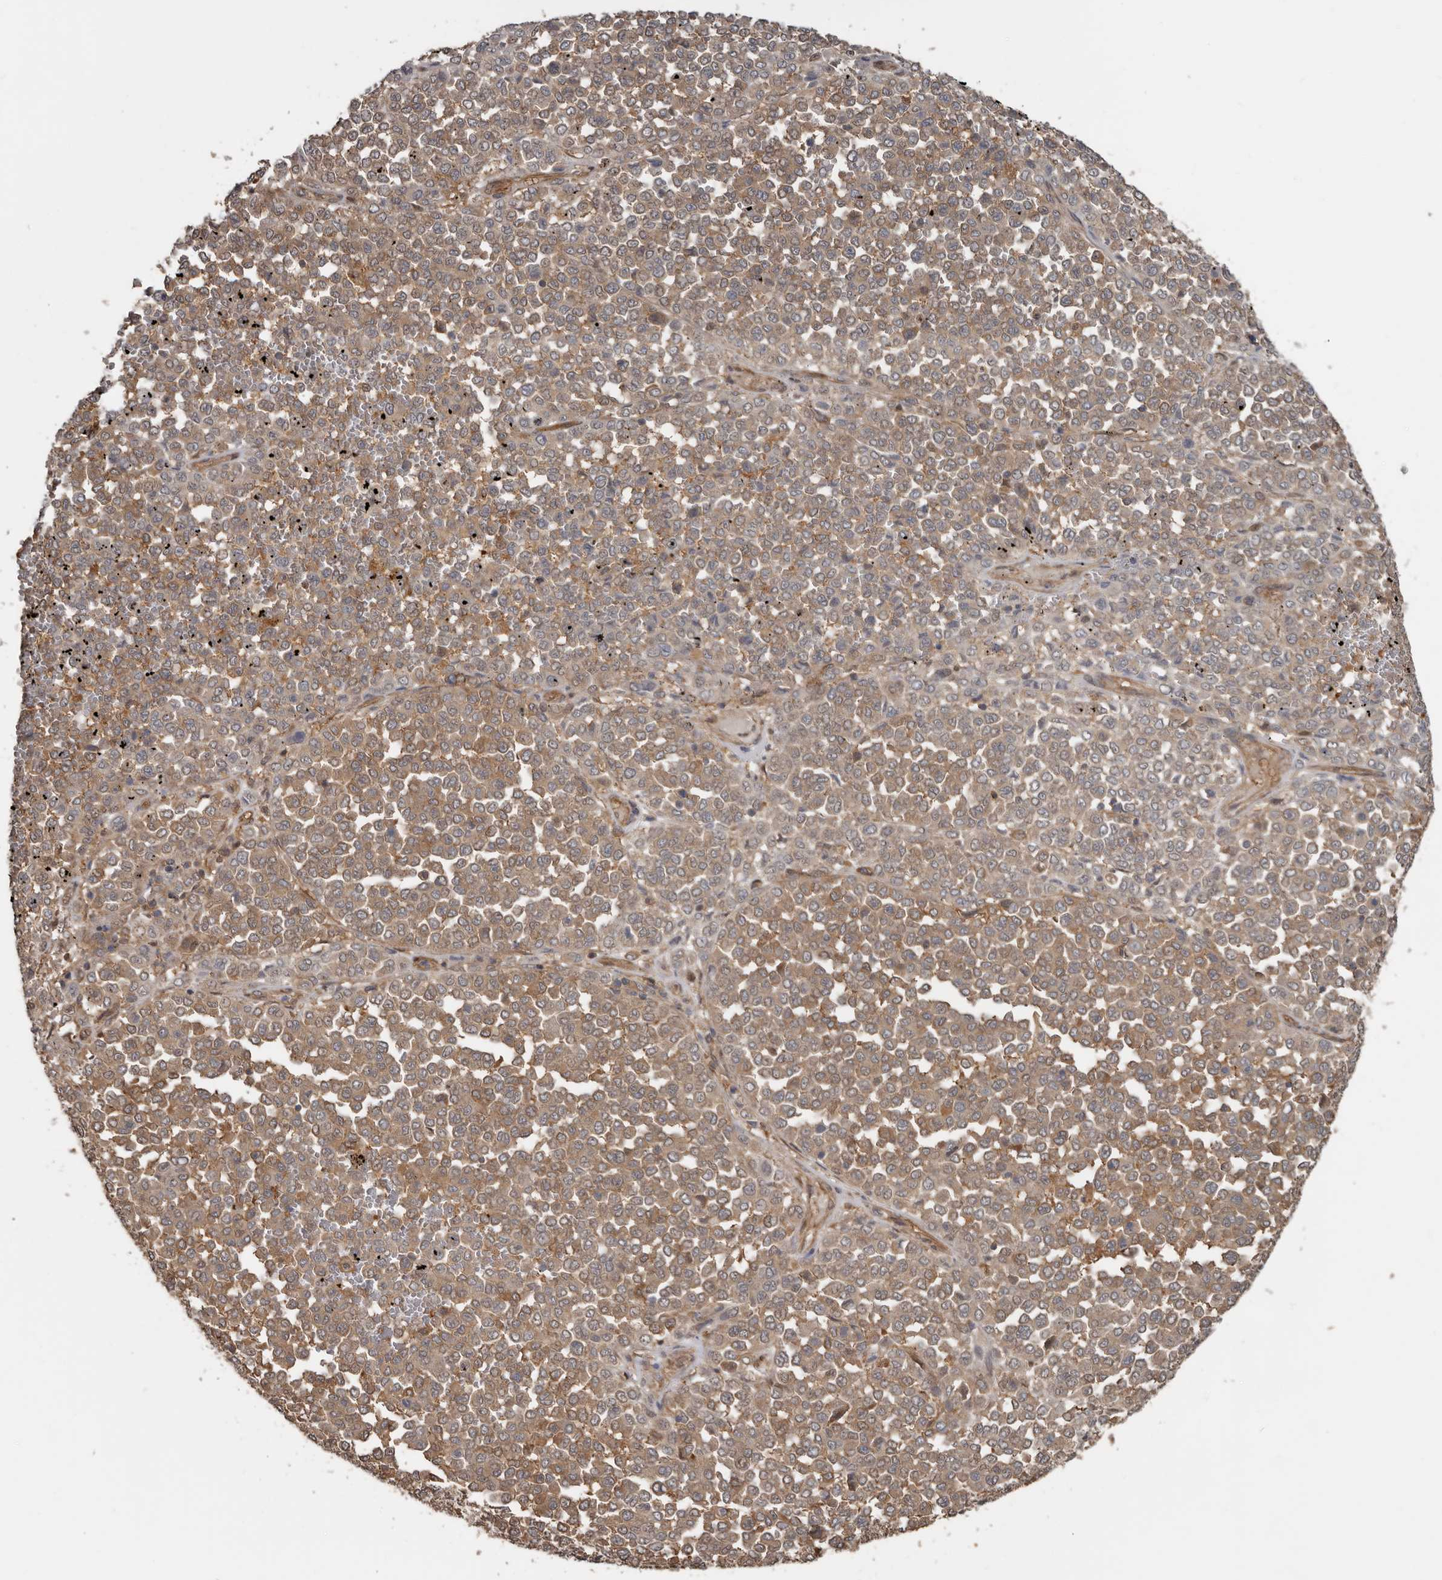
{"staining": {"intensity": "weak", "quantity": ">75%", "location": "cytoplasmic/membranous"}, "tissue": "melanoma", "cell_type": "Tumor cells", "image_type": "cancer", "snomed": [{"axis": "morphology", "description": "Malignant melanoma, Metastatic site"}, {"axis": "topography", "description": "Pancreas"}], "caption": "Tumor cells display low levels of weak cytoplasmic/membranous staining in about >75% of cells in malignant melanoma (metastatic site). The staining is performed using DAB brown chromogen to label protein expression. The nuclei are counter-stained blue using hematoxylin.", "gene": "EXOC3L1", "patient": {"sex": "female", "age": 30}}